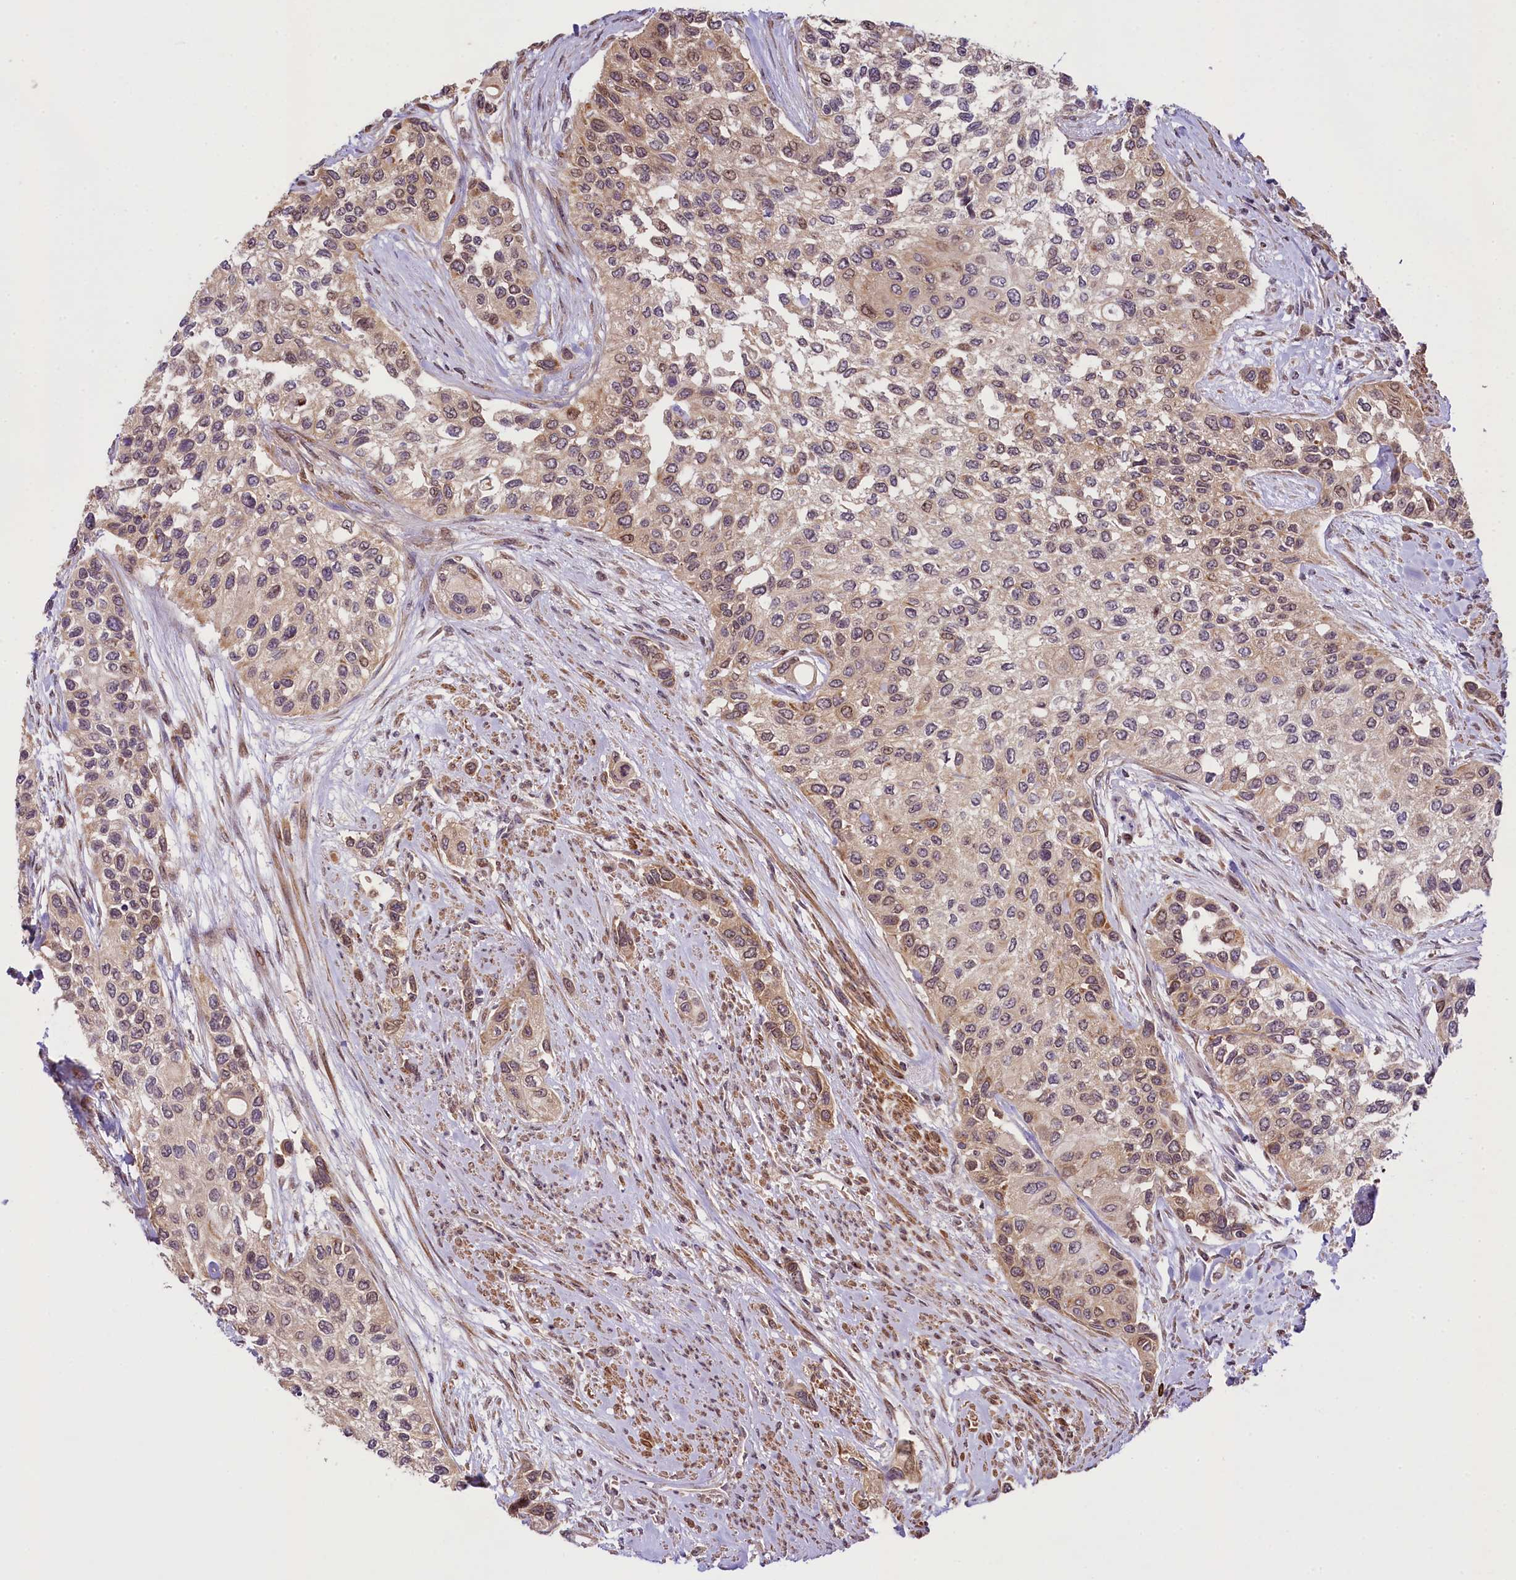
{"staining": {"intensity": "moderate", "quantity": ">75%", "location": "cytoplasmic/membranous"}, "tissue": "urothelial cancer", "cell_type": "Tumor cells", "image_type": "cancer", "snomed": [{"axis": "morphology", "description": "Normal tissue, NOS"}, {"axis": "morphology", "description": "Urothelial carcinoma, High grade"}, {"axis": "topography", "description": "Vascular tissue"}, {"axis": "topography", "description": "Urinary bladder"}], "caption": "A medium amount of moderate cytoplasmic/membranous positivity is present in about >75% of tumor cells in urothelial carcinoma (high-grade) tissue.", "gene": "RBBP8", "patient": {"sex": "female", "age": 56}}